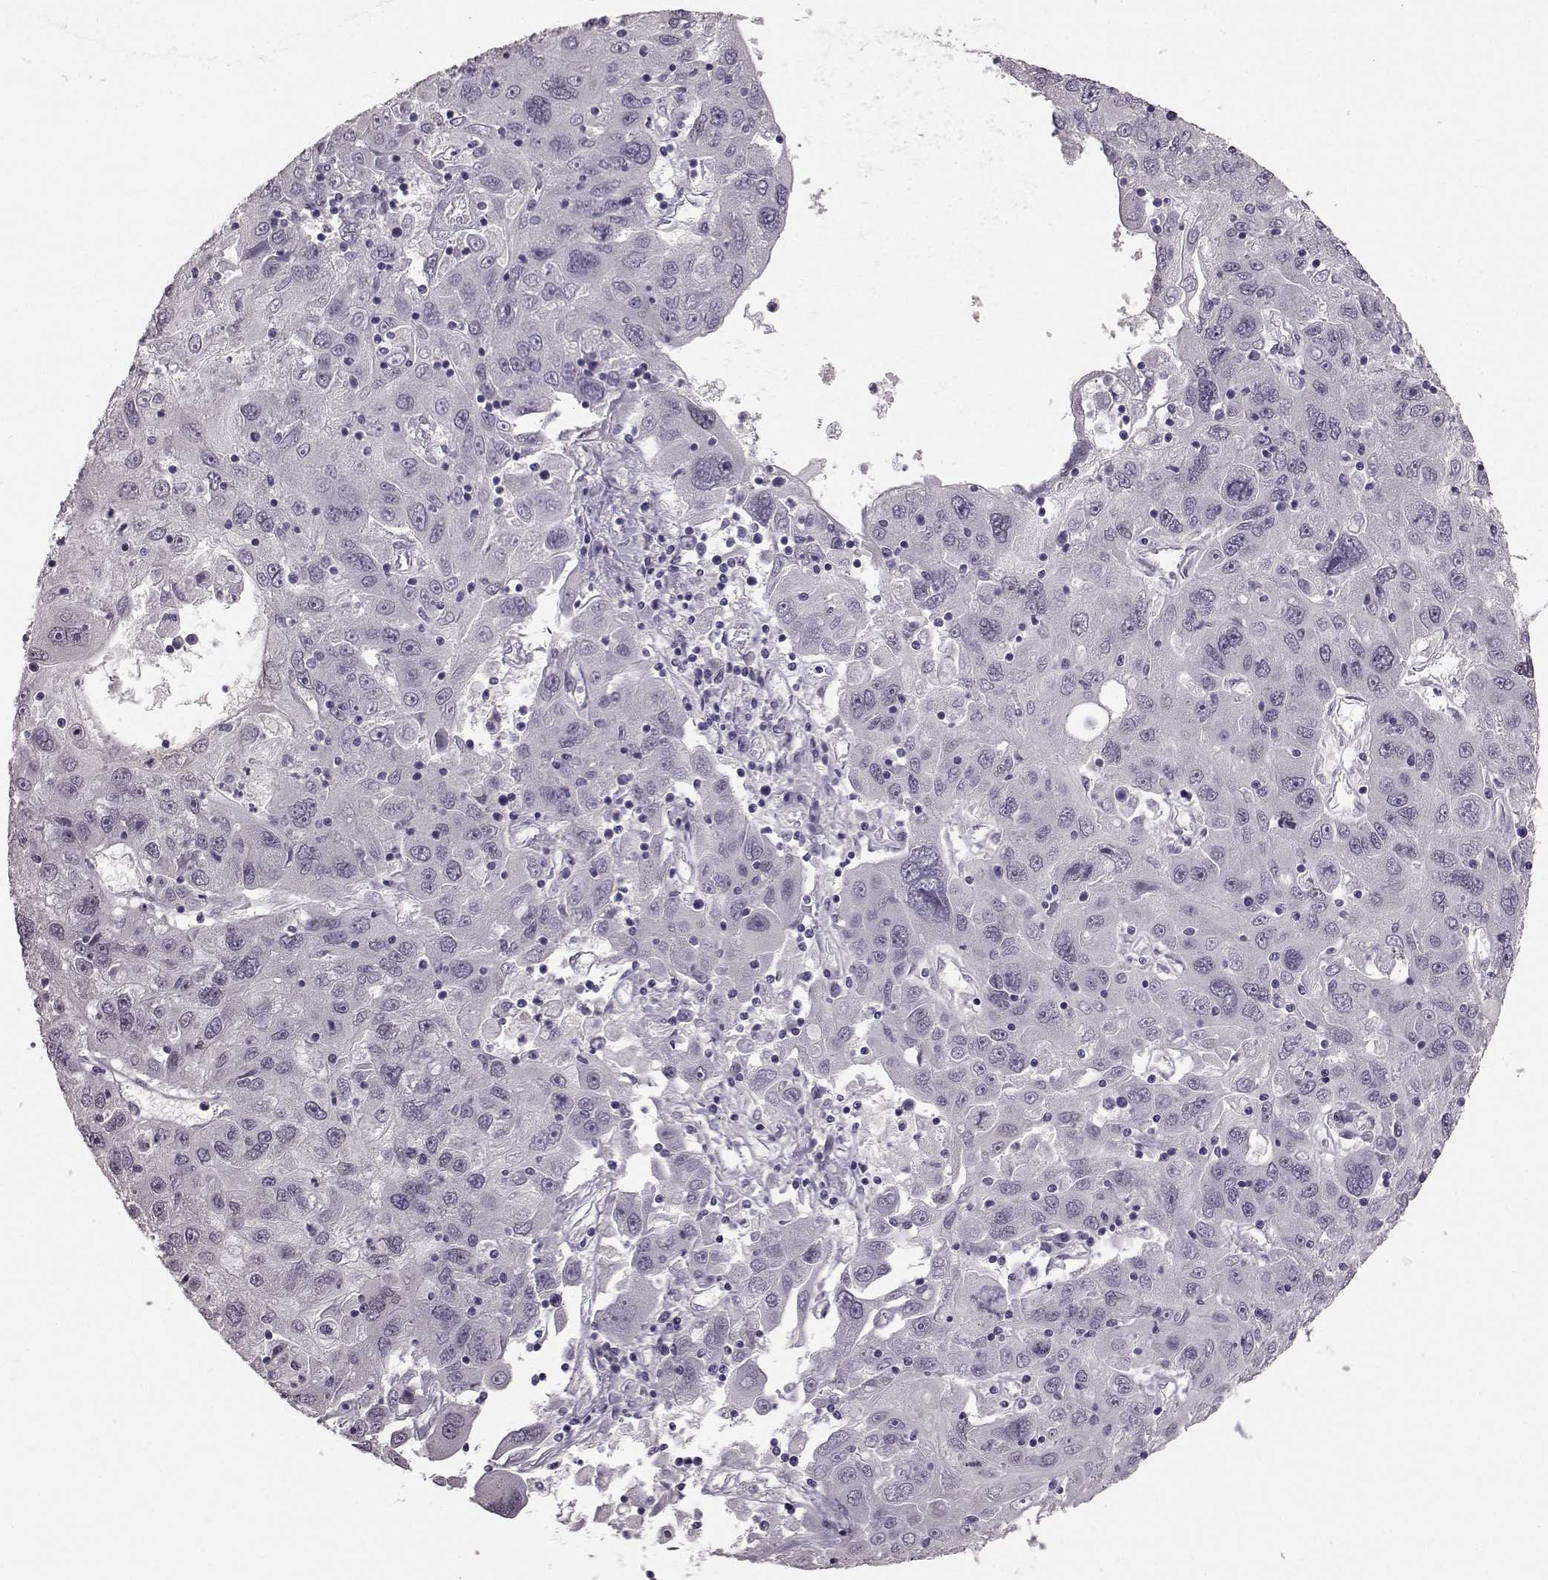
{"staining": {"intensity": "negative", "quantity": "none", "location": "none"}, "tissue": "stomach cancer", "cell_type": "Tumor cells", "image_type": "cancer", "snomed": [{"axis": "morphology", "description": "Adenocarcinoma, NOS"}, {"axis": "topography", "description": "Stomach"}], "caption": "Immunohistochemistry micrograph of neoplastic tissue: human stomach cancer stained with DAB (3,3'-diaminobenzidine) demonstrates no significant protein expression in tumor cells.", "gene": "TCHHL1", "patient": {"sex": "male", "age": 56}}